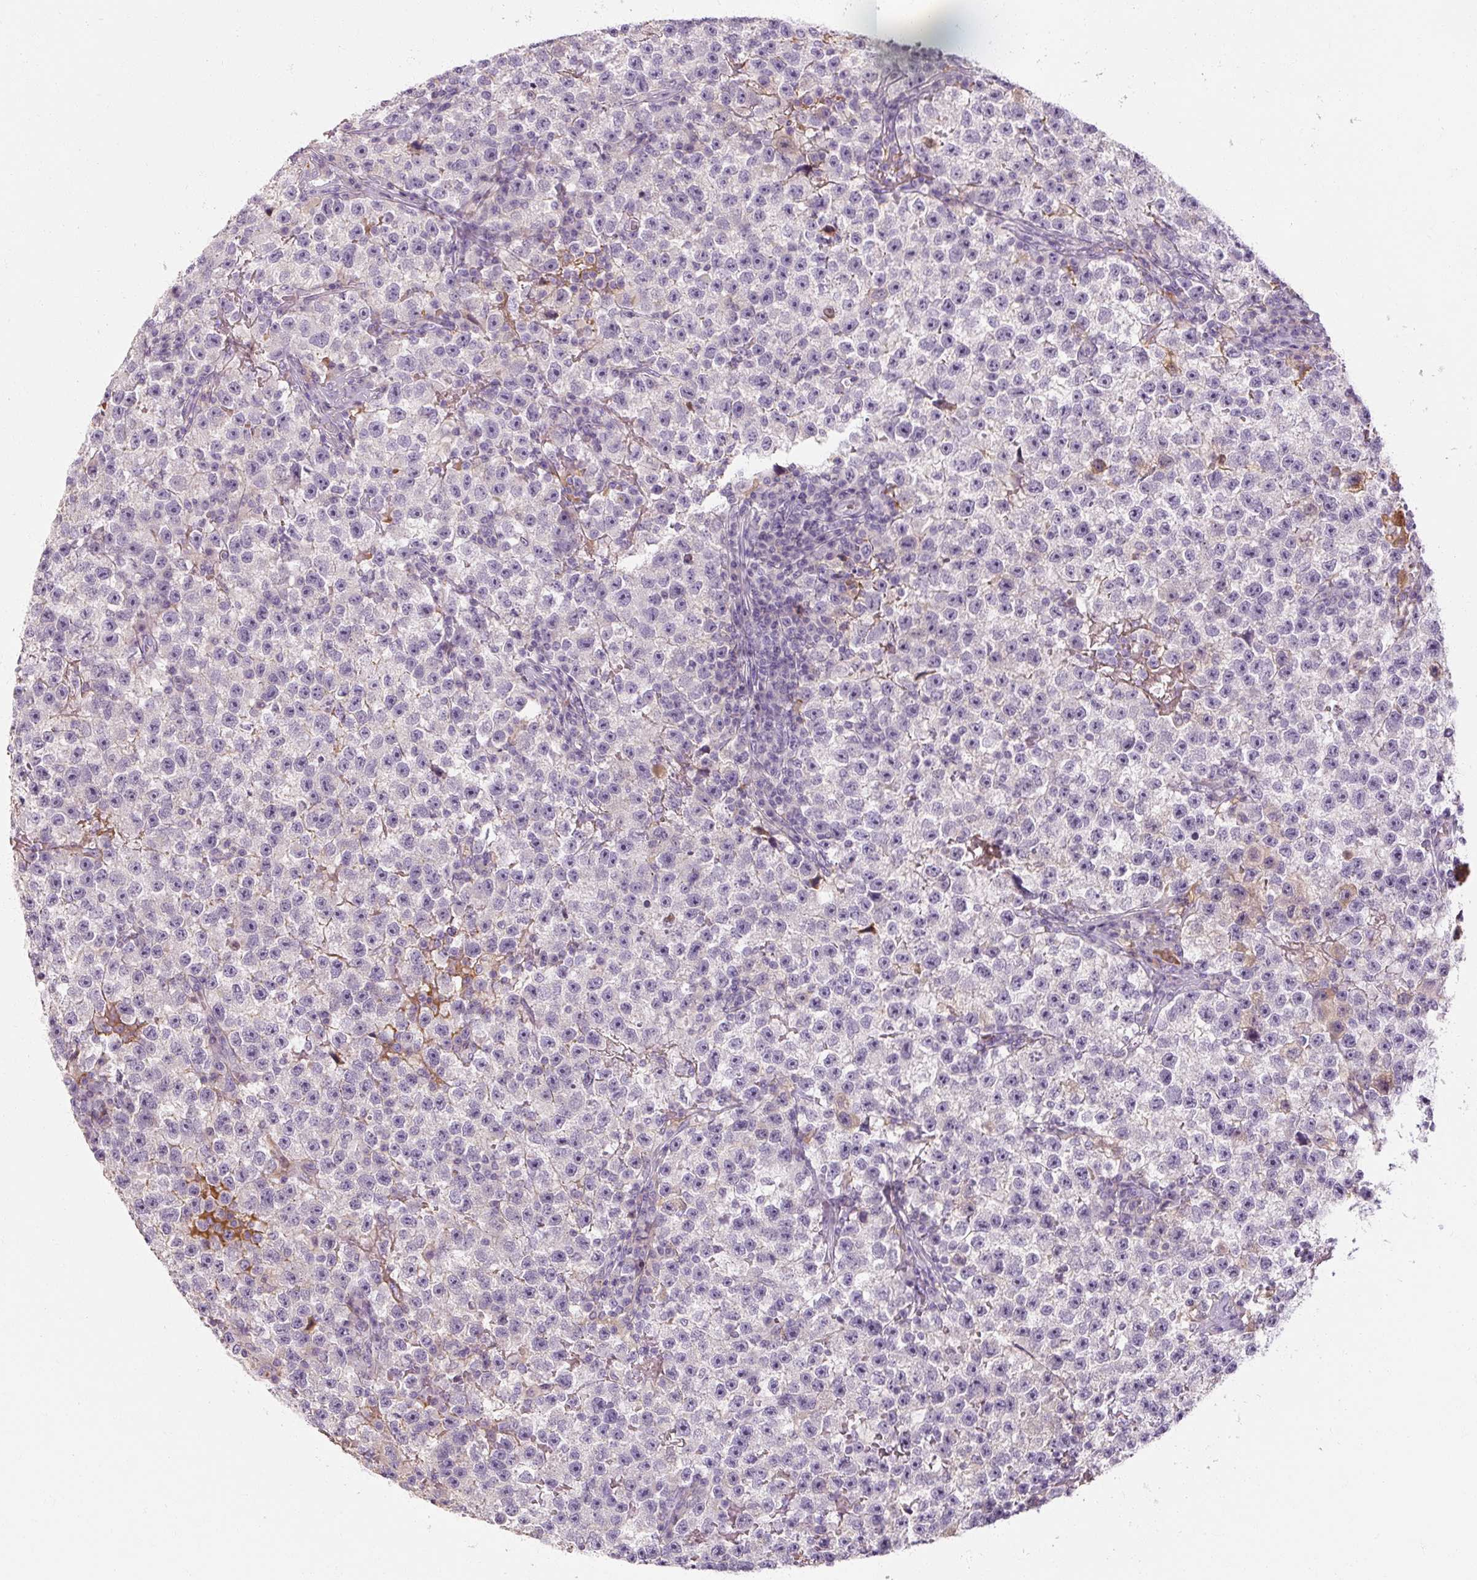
{"staining": {"intensity": "negative", "quantity": "none", "location": "none"}, "tissue": "testis cancer", "cell_type": "Tumor cells", "image_type": "cancer", "snomed": [{"axis": "morphology", "description": "Seminoma, NOS"}, {"axis": "topography", "description": "Testis"}], "caption": "Testis cancer was stained to show a protein in brown. There is no significant positivity in tumor cells.", "gene": "NFE2L3", "patient": {"sex": "male", "age": 22}}